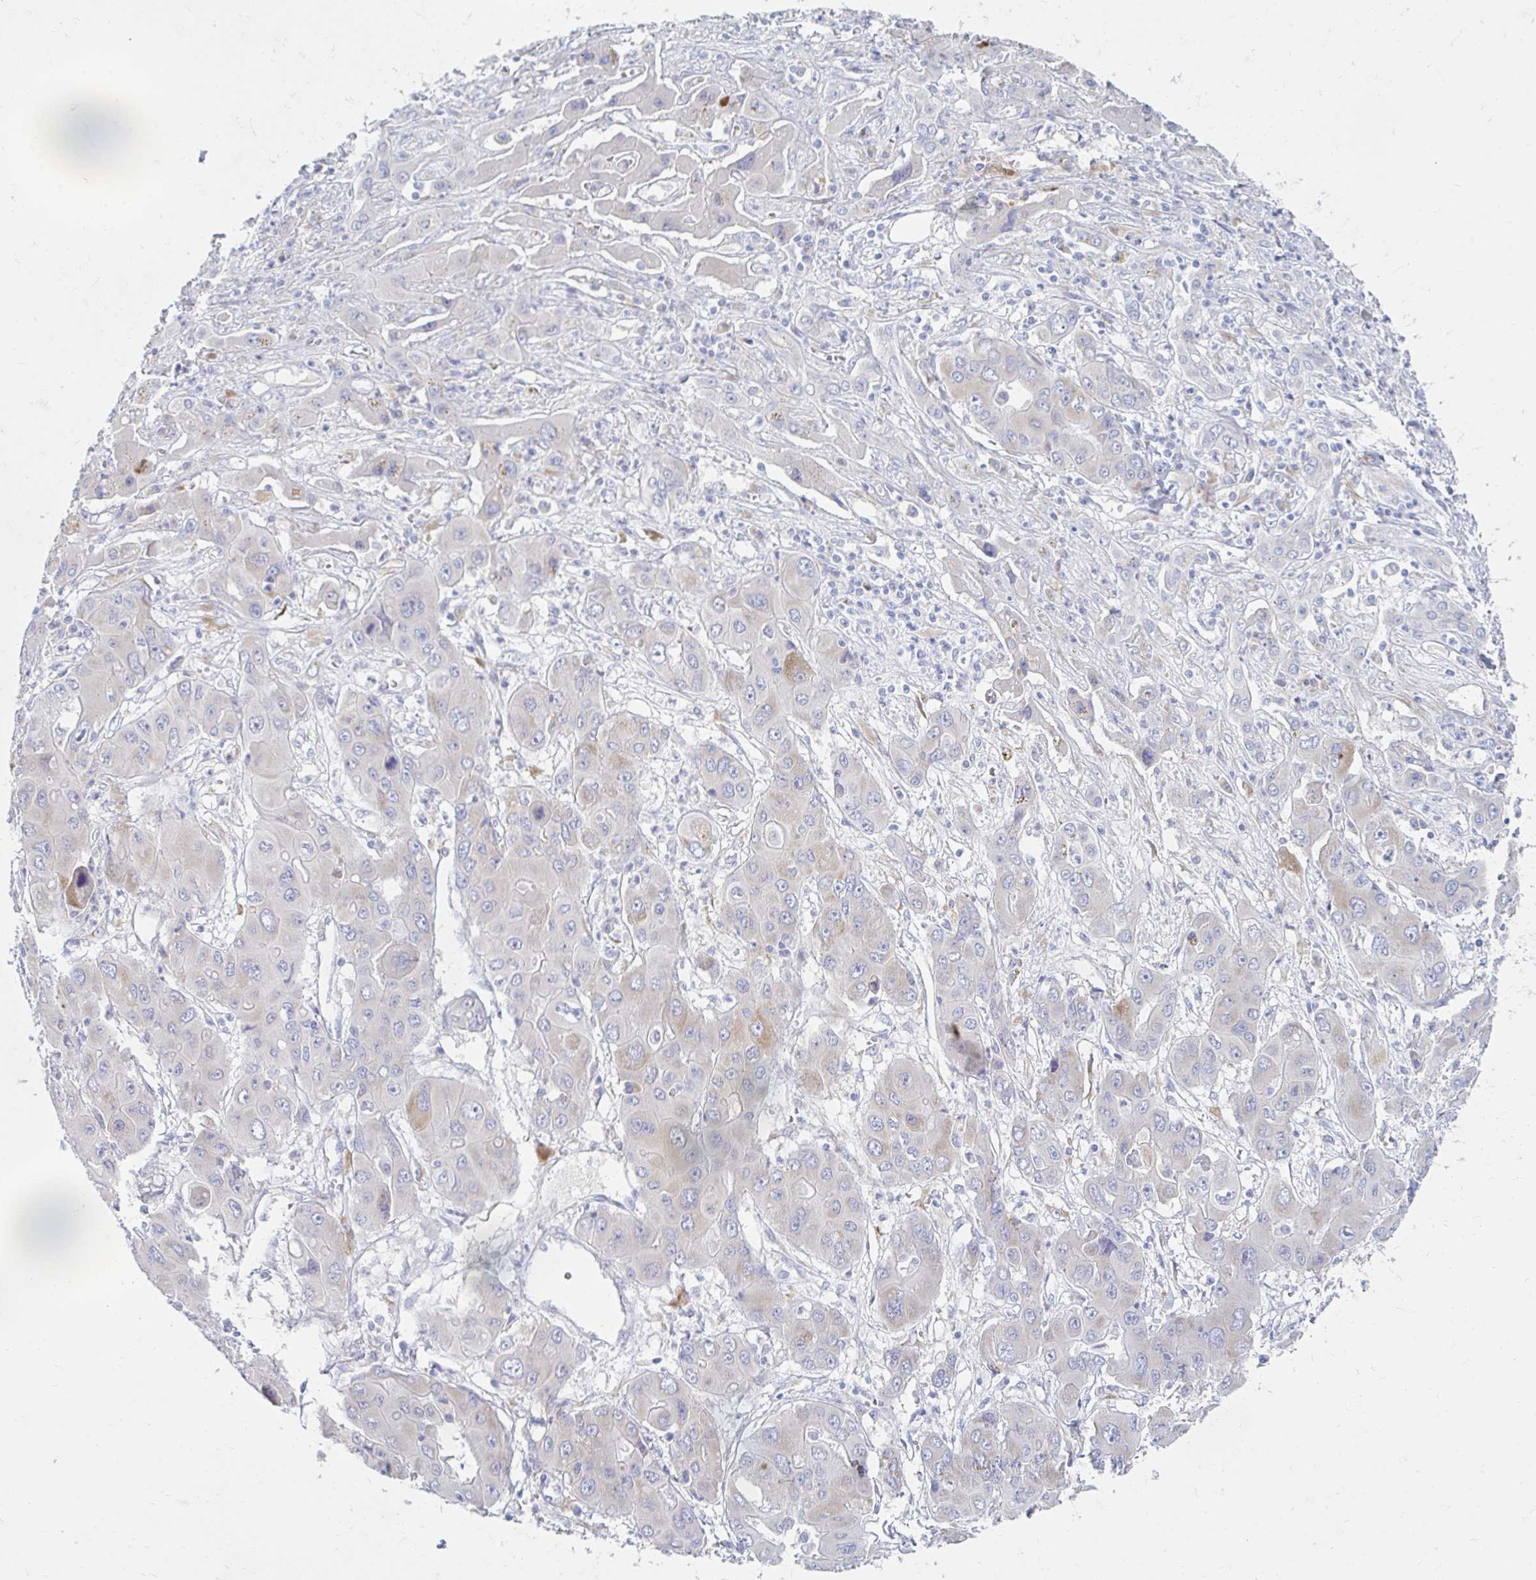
{"staining": {"intensity": "negative", "quantity": "none", "location": "none"}, "tissue": "liver cancer", "cell_type": "Tumor cells", "image_type": "cancer", "snomed": [{"axis": "morphology", "description": "Cholangiocarcinoma"}, {"axis": "topography", "description": "Liver"}], "caption": "Tumor cells are negative for protein expression in human liver cancer.", "gene": "MYLK2", "patient": {"sex": "male", "age": 67}}